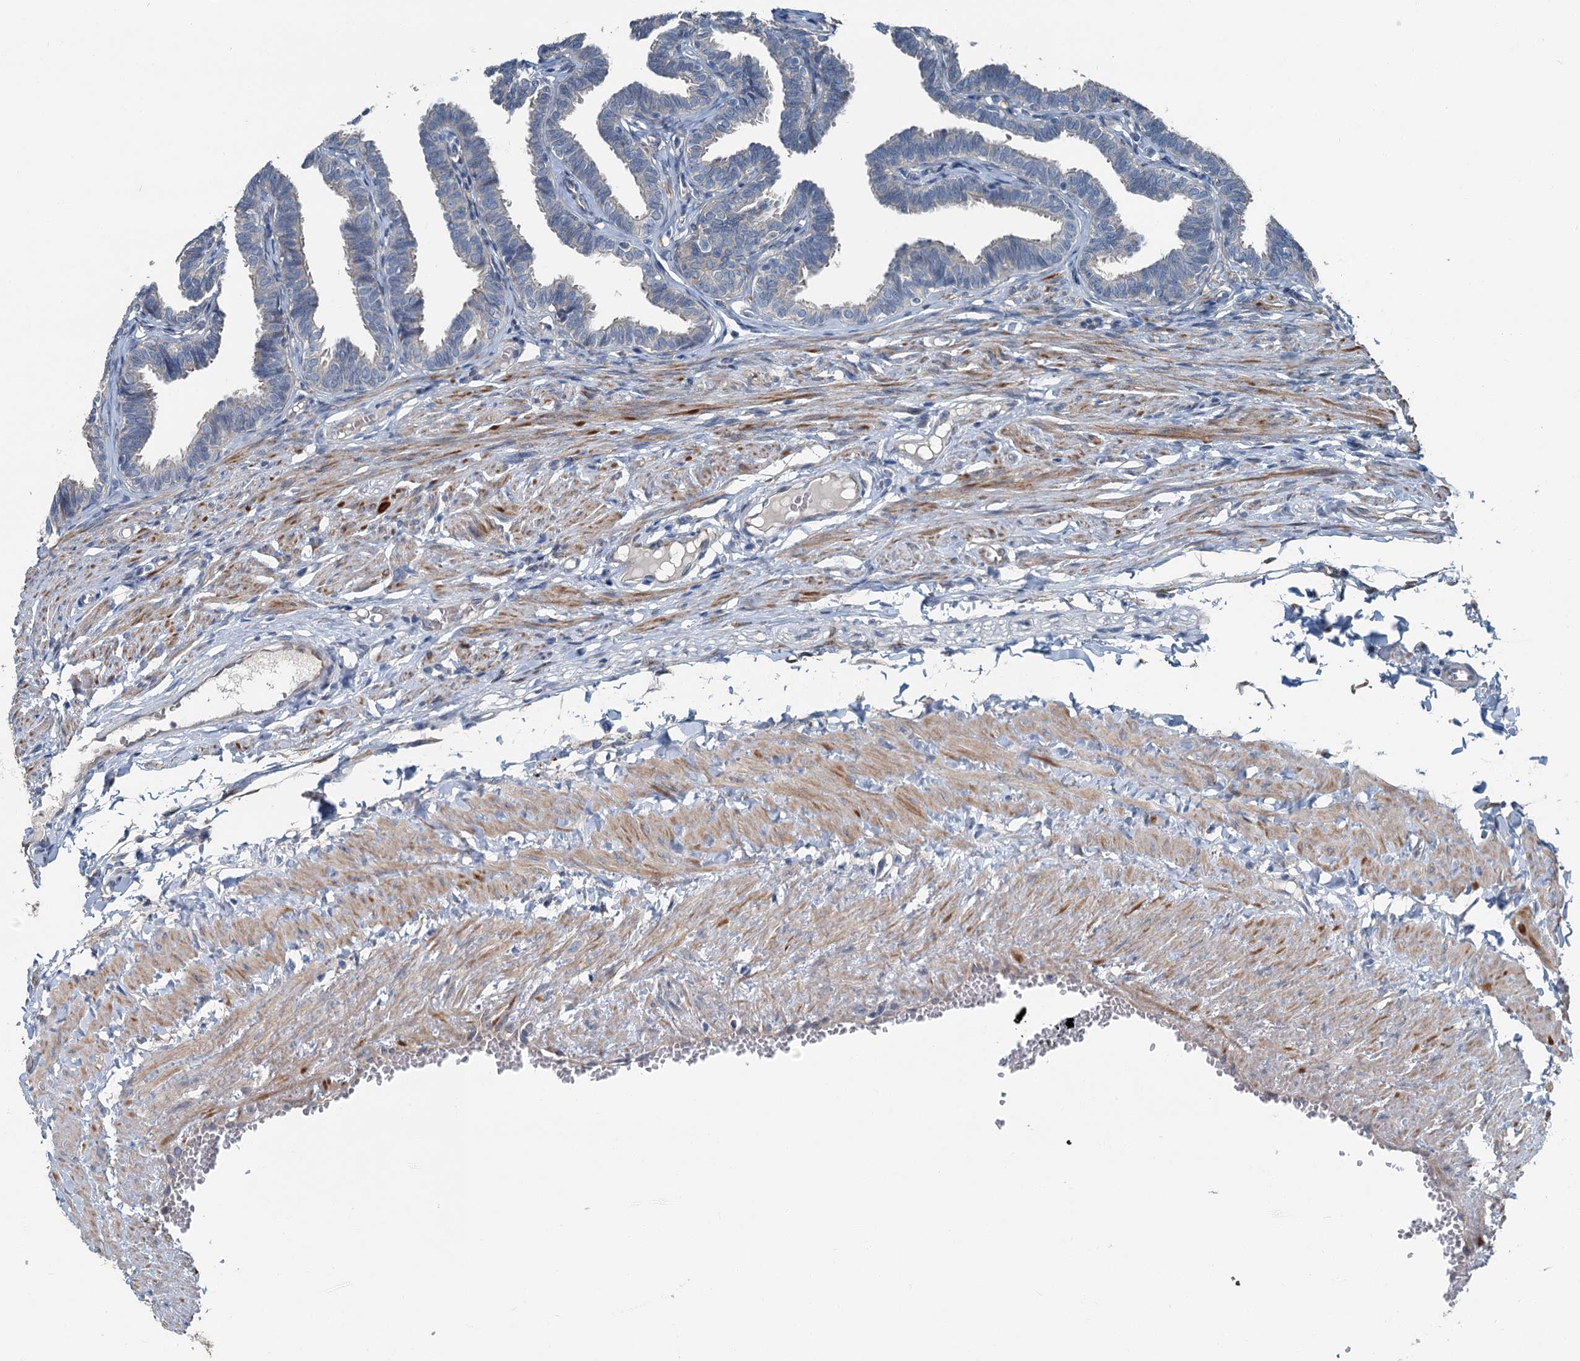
{"staining": {"intensity": "negative", "quantity": "none", "location": "none"}, "tissue": "fallopian tube", "cell_type": "Glandular cells", "image_type": "normal", "snomed": [{"axis": "morphology", "description": "Normal tissue, NOS"}, {"axis": "topography", "description": "Fallopian tube"}, {"axis": "topography", "description": "Ovary"}], "caption": "Micrograph shows no significant protein positivity in glandular cells of unremarkable fallopian tube.", "gene": "C6orf120", "patient": {"sex": "female", "age": 23}}